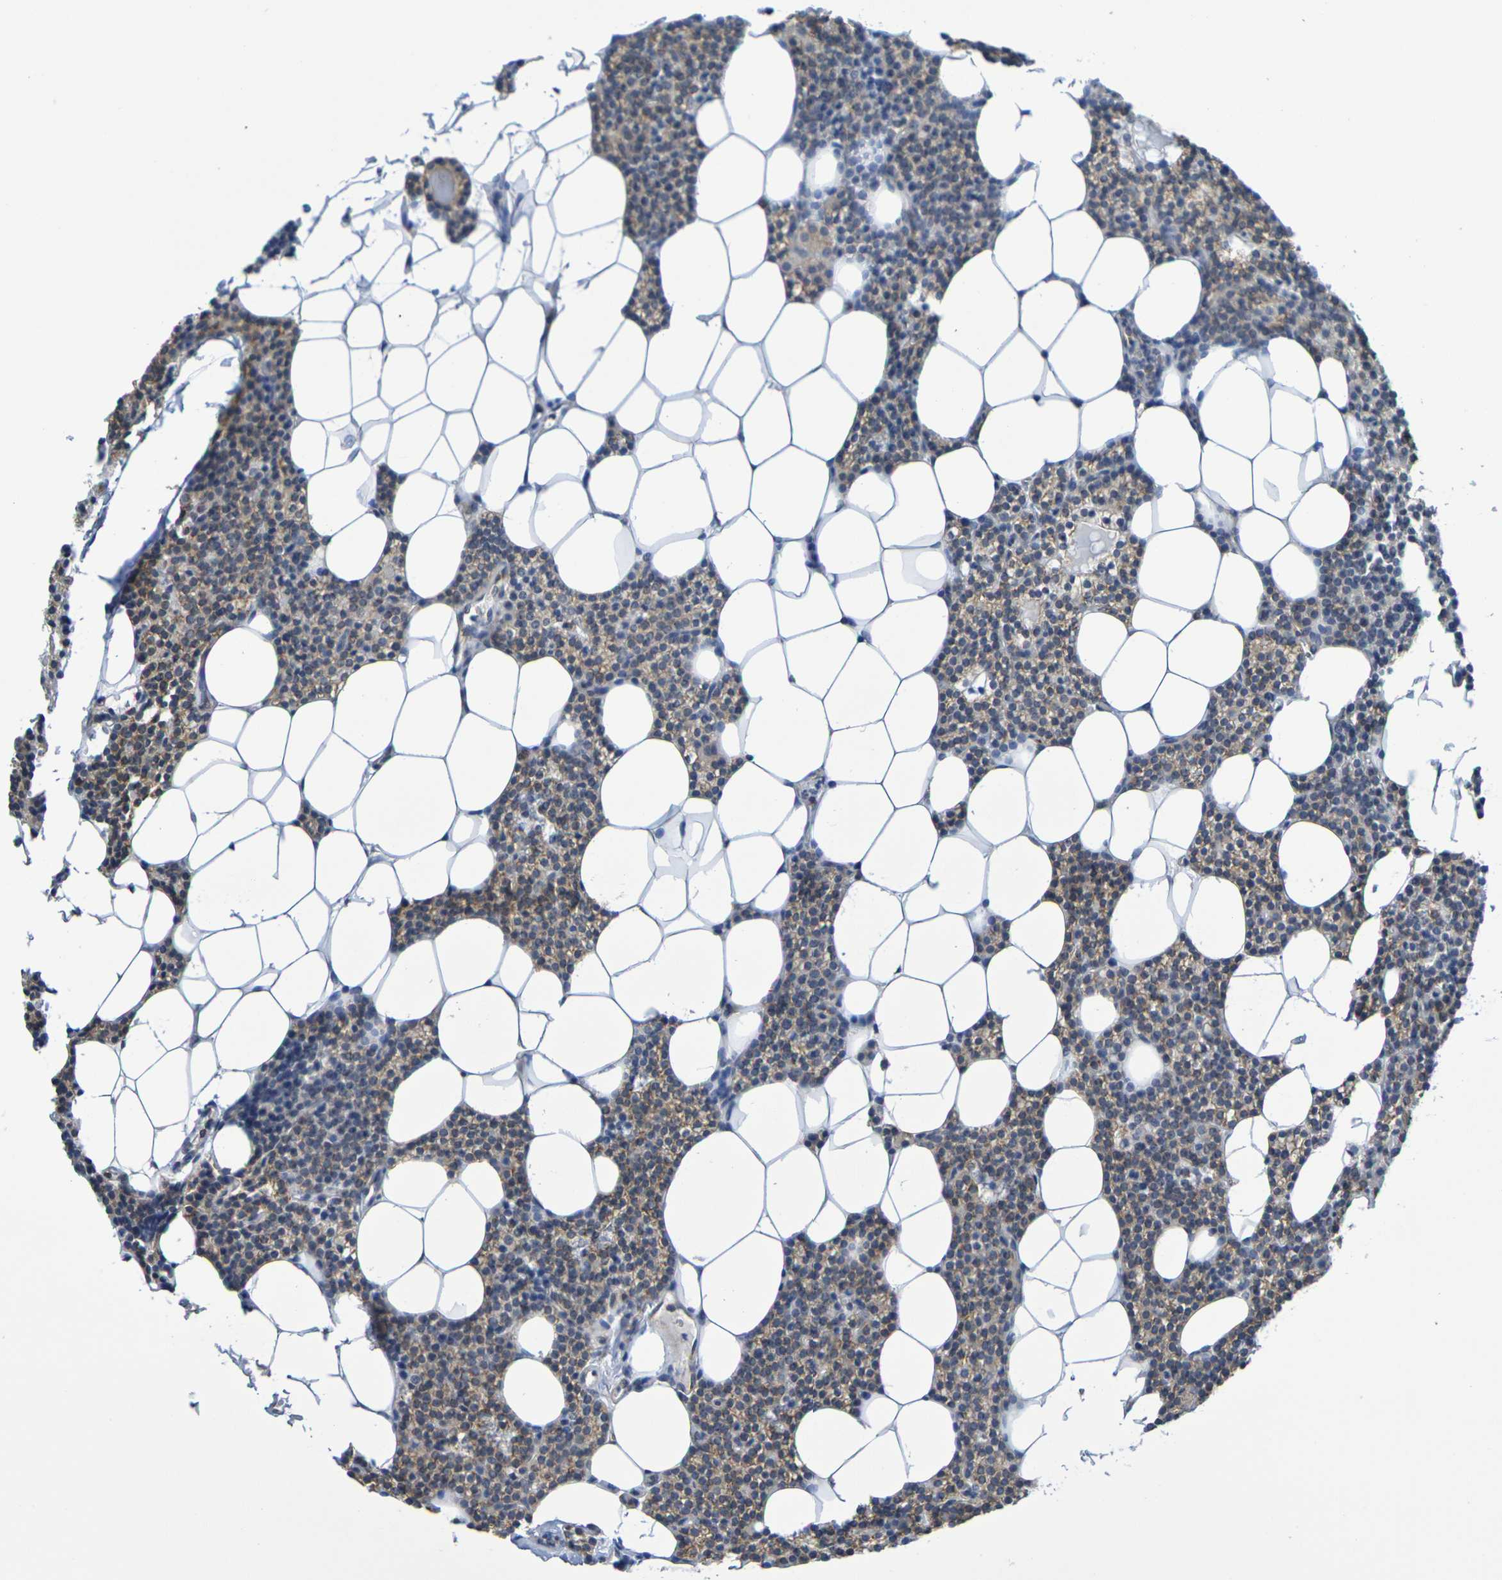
{"staining": {"intensity": "moderate", "quantity": ">75%", "location": "cytoplasmic/membranous"}, "tissue": "parathyroid gland", "cell_type": "Glandular cells", "image_type": "normal", "snomed": [{"axis": "morphology", "description": "Normal tissue, NOS"}, {"axis": "morphology", "description": "Adenoma, NOS"}, {"axis": "topography", "description": "Parathyroid gland"}], "caption": "Protein analysis of unremarkable parathyroid gland reveals moderate cytoplasmic/membranous staining in about >75% of glandular cells.", "gene": "CHRNB1", "patient": {"sex": "female", "age": 51}}